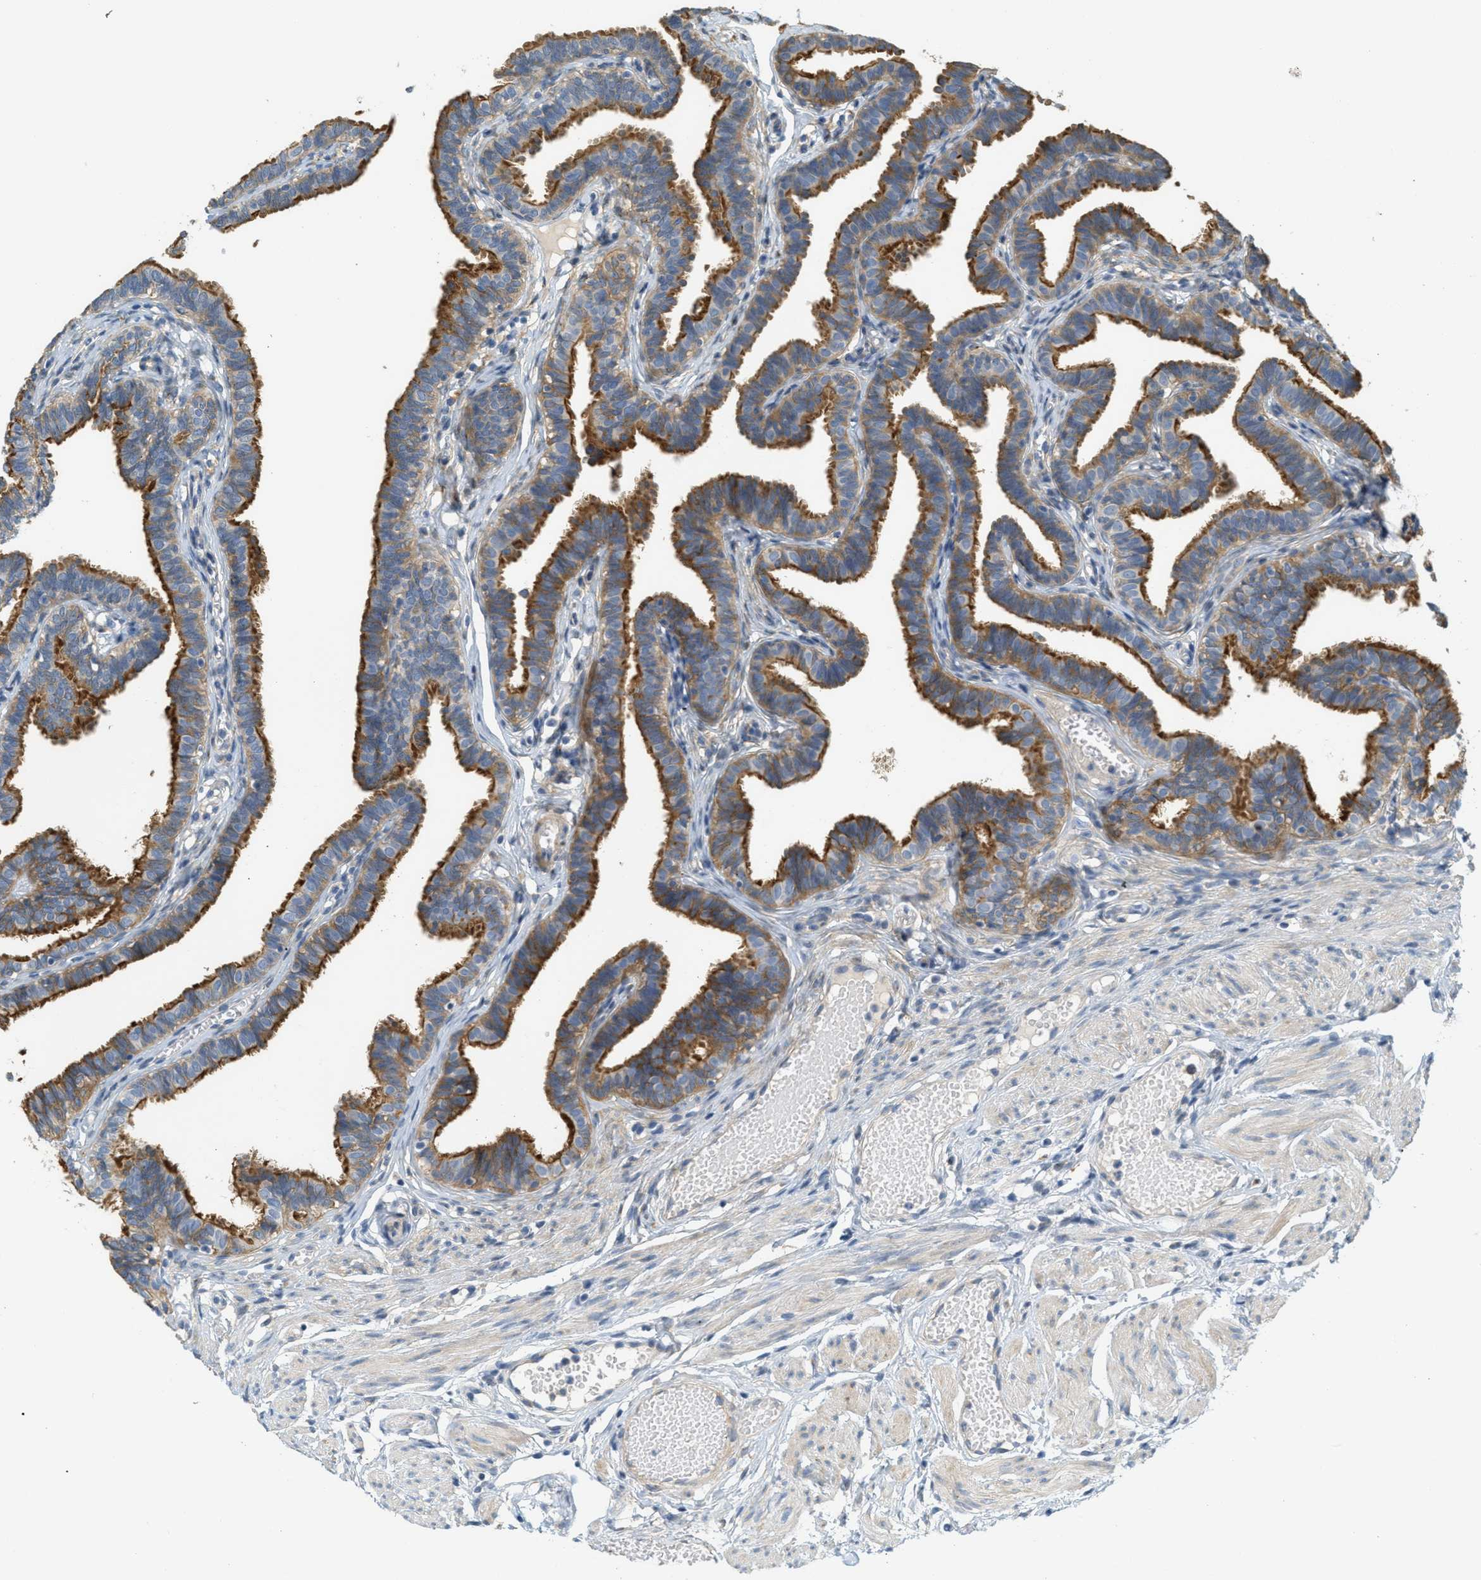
{"staining": {"intensity": "strong", "quantity": ">75%", "location": "cytoplasmic/membranous"}, "tissue": "fallopian tube", "cell_type": "Glandular cells", "image_type": "normal", "snomed": [{"axis": "morphology", "description": "Normal tissue, NOS"}, {"axis": "topography", "description": "Fallopian tube"}, {"axis": "topography", "description": "Ovary"}], "caption": "Fallopian tube stained for a protein reveals strong cytoplasmic/membranous positivity in glandular cells. The protein of interest is shown in brown color, while the nuclei are stained blue.", "gene": "ADCY5", "patient": {"sex": "female", "age": 23}}